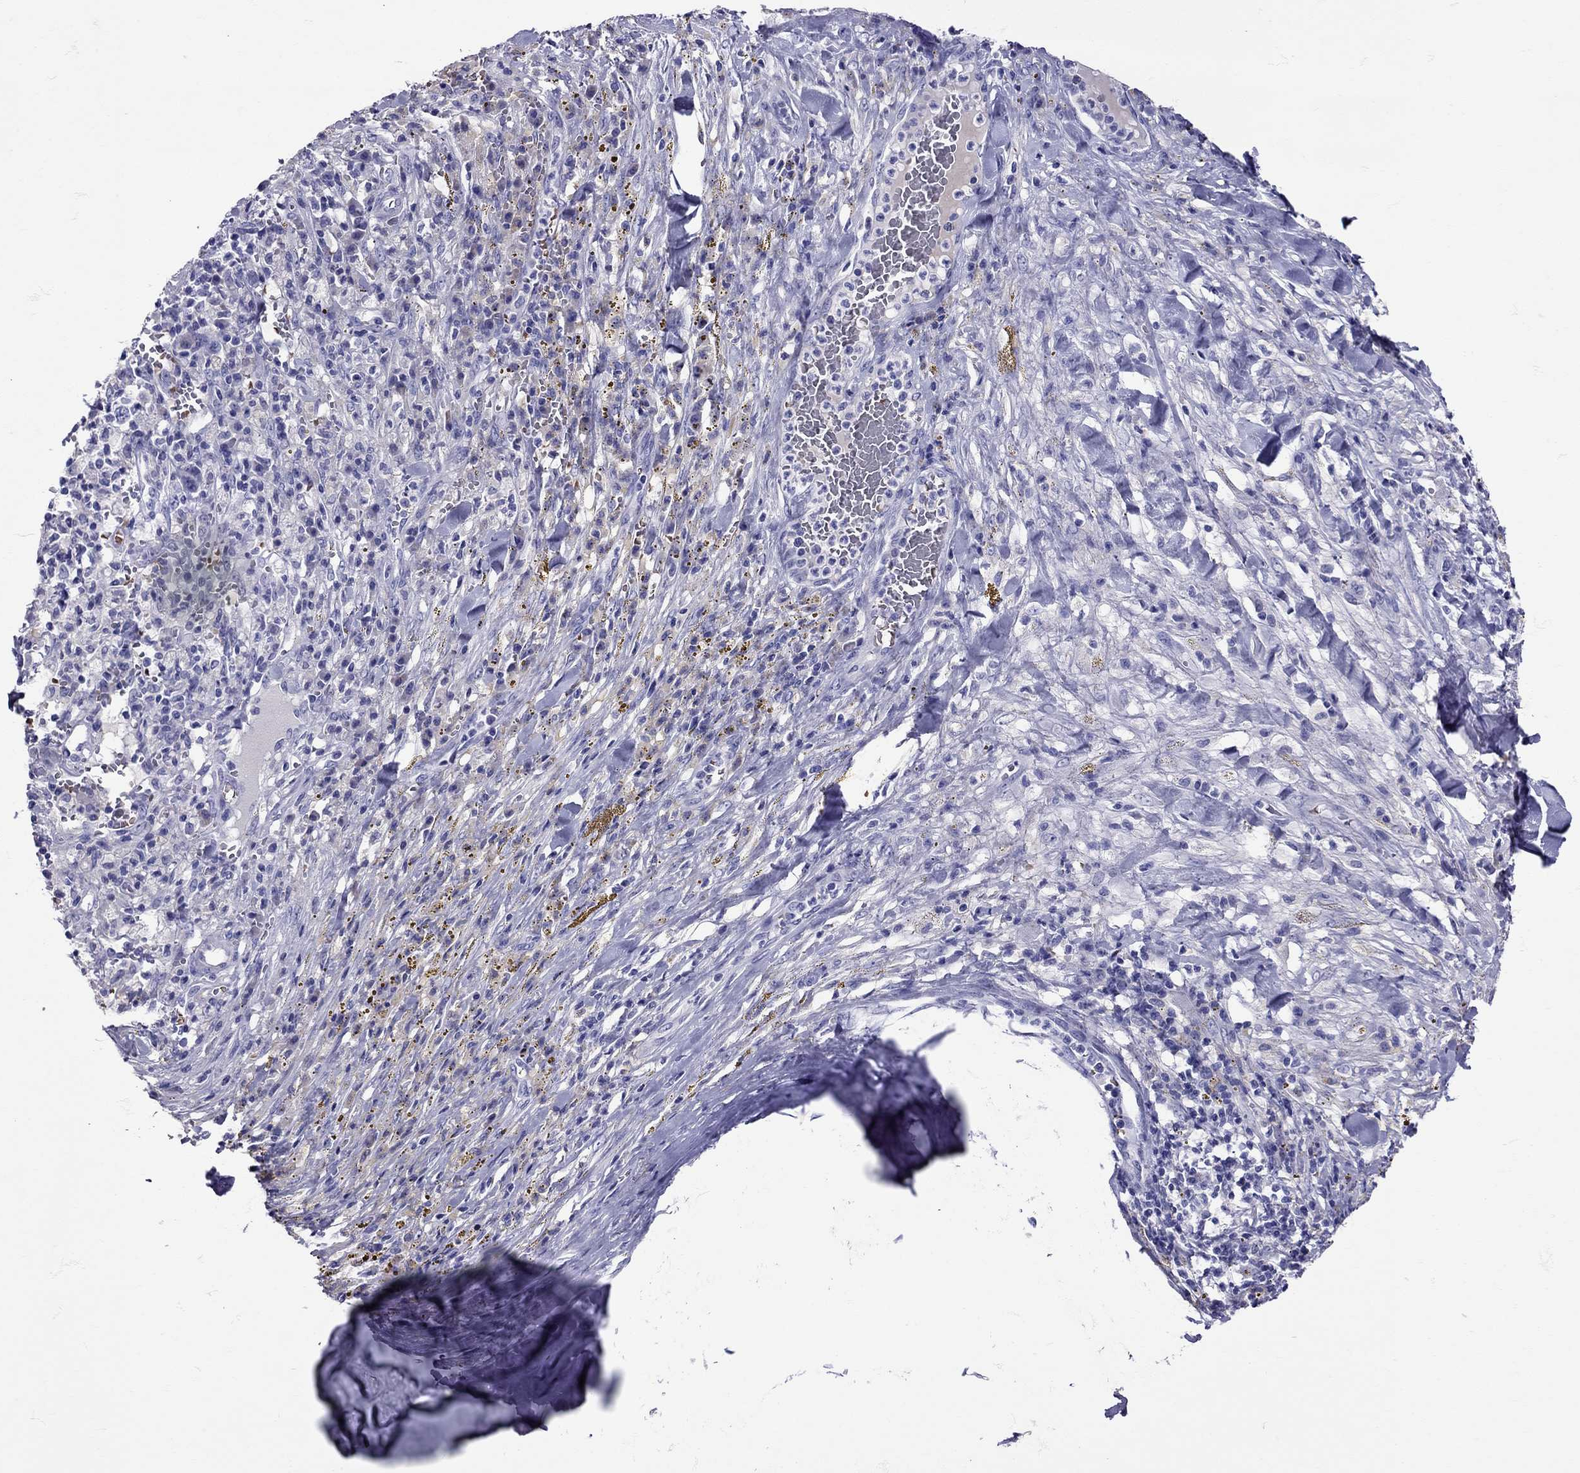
{"staining": {"intensity": "negative", "quantity": "none", "location": "none"}, "tissue": "melanoma", "cell_type": "Tumor cells", "image_type": "cancer", "snomed": [{"axis": "morphology", "description": "Malignant melanoma, NOS"}, {"axis": "topography", "description": "Skin"}], "caption": "This photomicrograph is of malignant melanoma stained with immunohistochemistry (IHC) to label a protein in brown with the nuclei are counter-stained blue. There is no positivity in tumor cells.", "gene": "TBR1", "patient": {"sex": "female", "age": 91}}